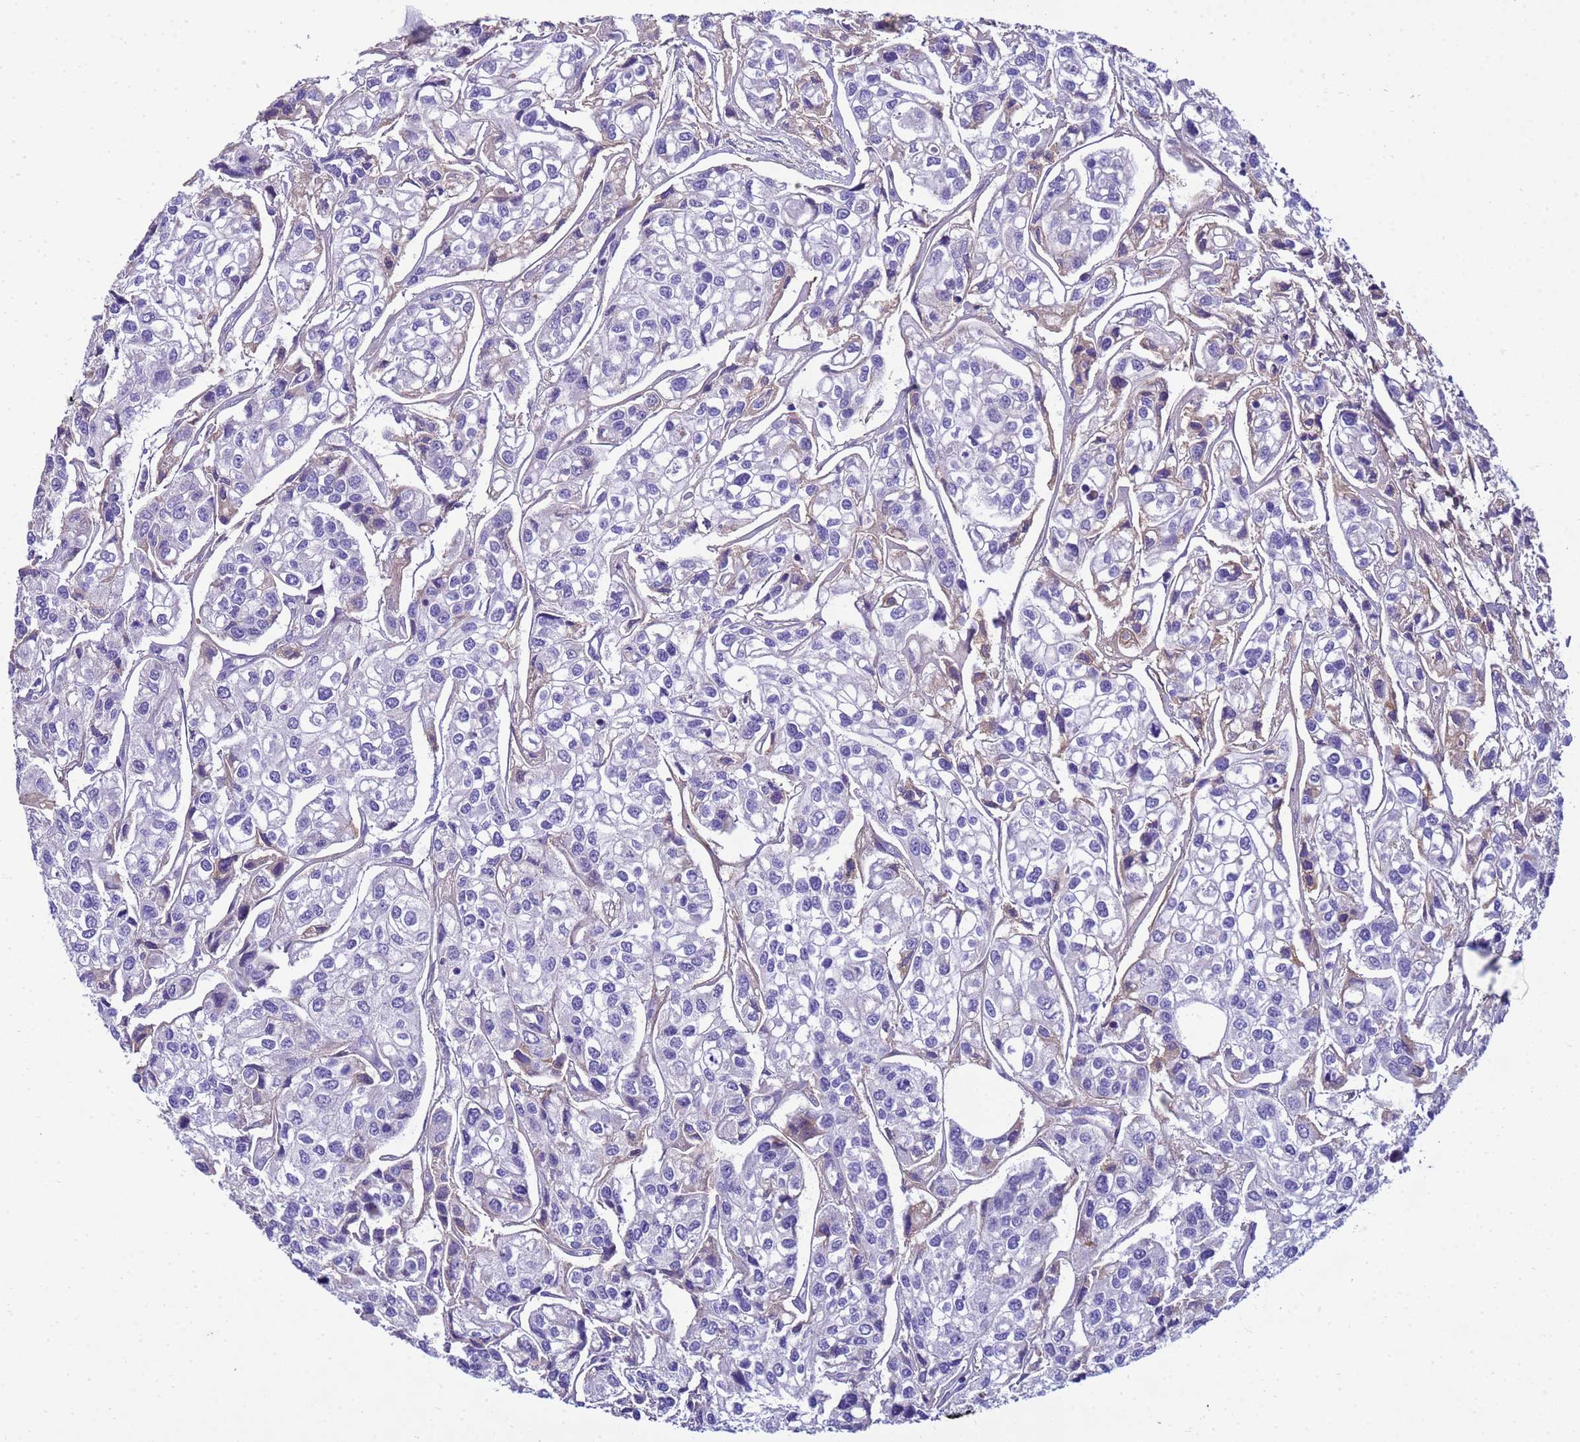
{"staining": {"intensity": "negative", "quantity": "none", "location": "none"}, "tissue": "urothelial cancer", "cell_type": "Tumor cells", "image_type": "cancer", "snomed": [{"axis": "morphology", "description": "Urothelial carcinoma, High grade"}, {"axis": "topography", "description": "Urinary bladder"}], "caption": "High-grade urothelial carcinoma was stained to show a protein in brown. There is no significant expression in tumor cells.", "gene": "P2RX7", "patient": {"sex": "male", "age": 67}}